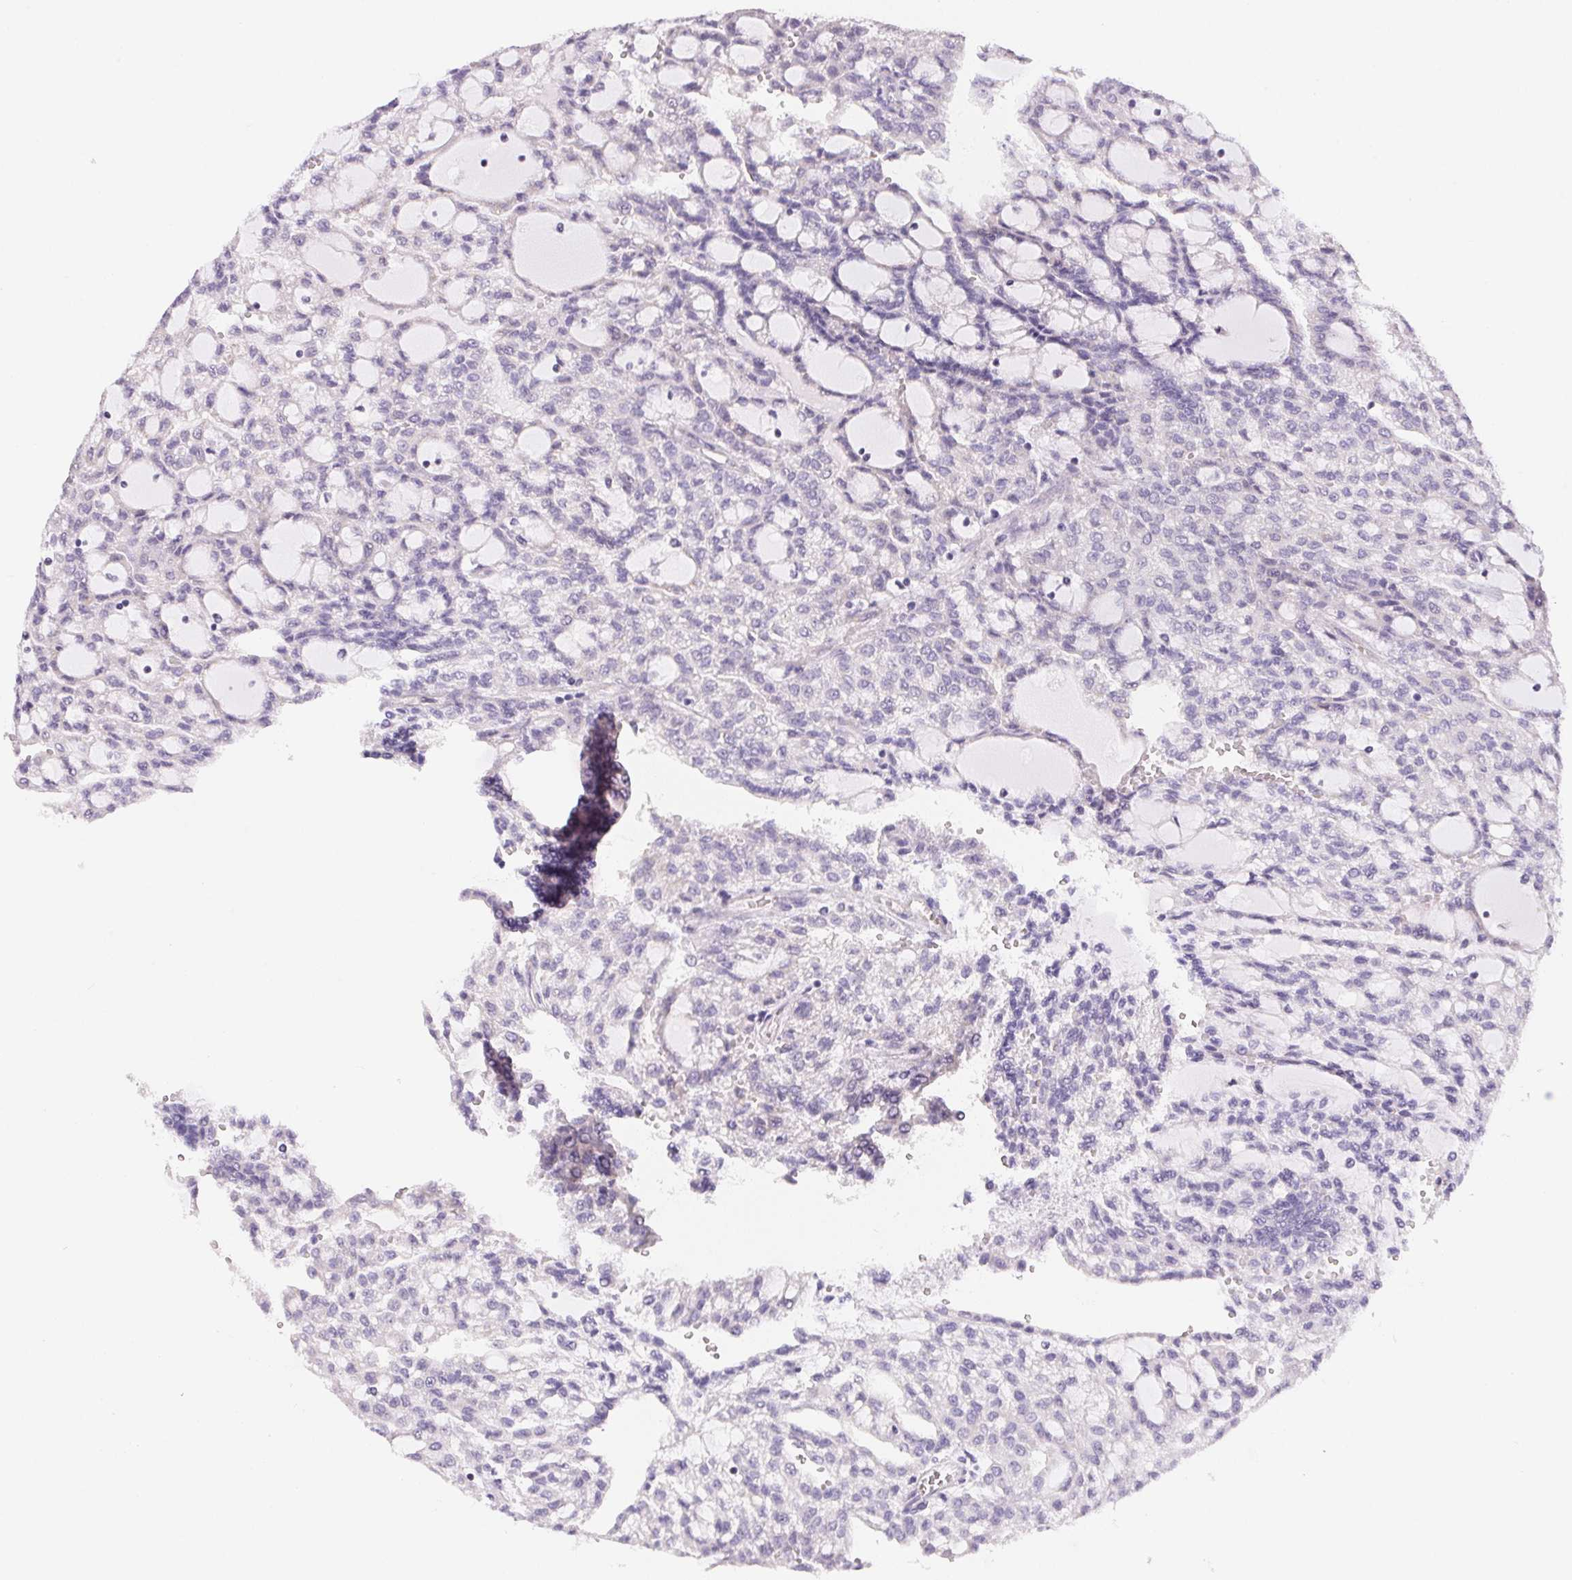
{"staining": {"intensity": "negative", "quantity": "none", "location": "none"}, "tissue": "renal cancer", "cell_type": "Tumor cells", "image_type": "cancer", "snomed": [{"axis": "morphology", "description": "Adenocarcinoma, NOS"}, {"axis": "topography", "description": "Kidney"}], "caption": "Renal cancer stained for a protein using immunohistochemistry exhibits no positivity tumor cells.", "gene": "GIPC2", "patient": {"sex": "male", "age": 63}}